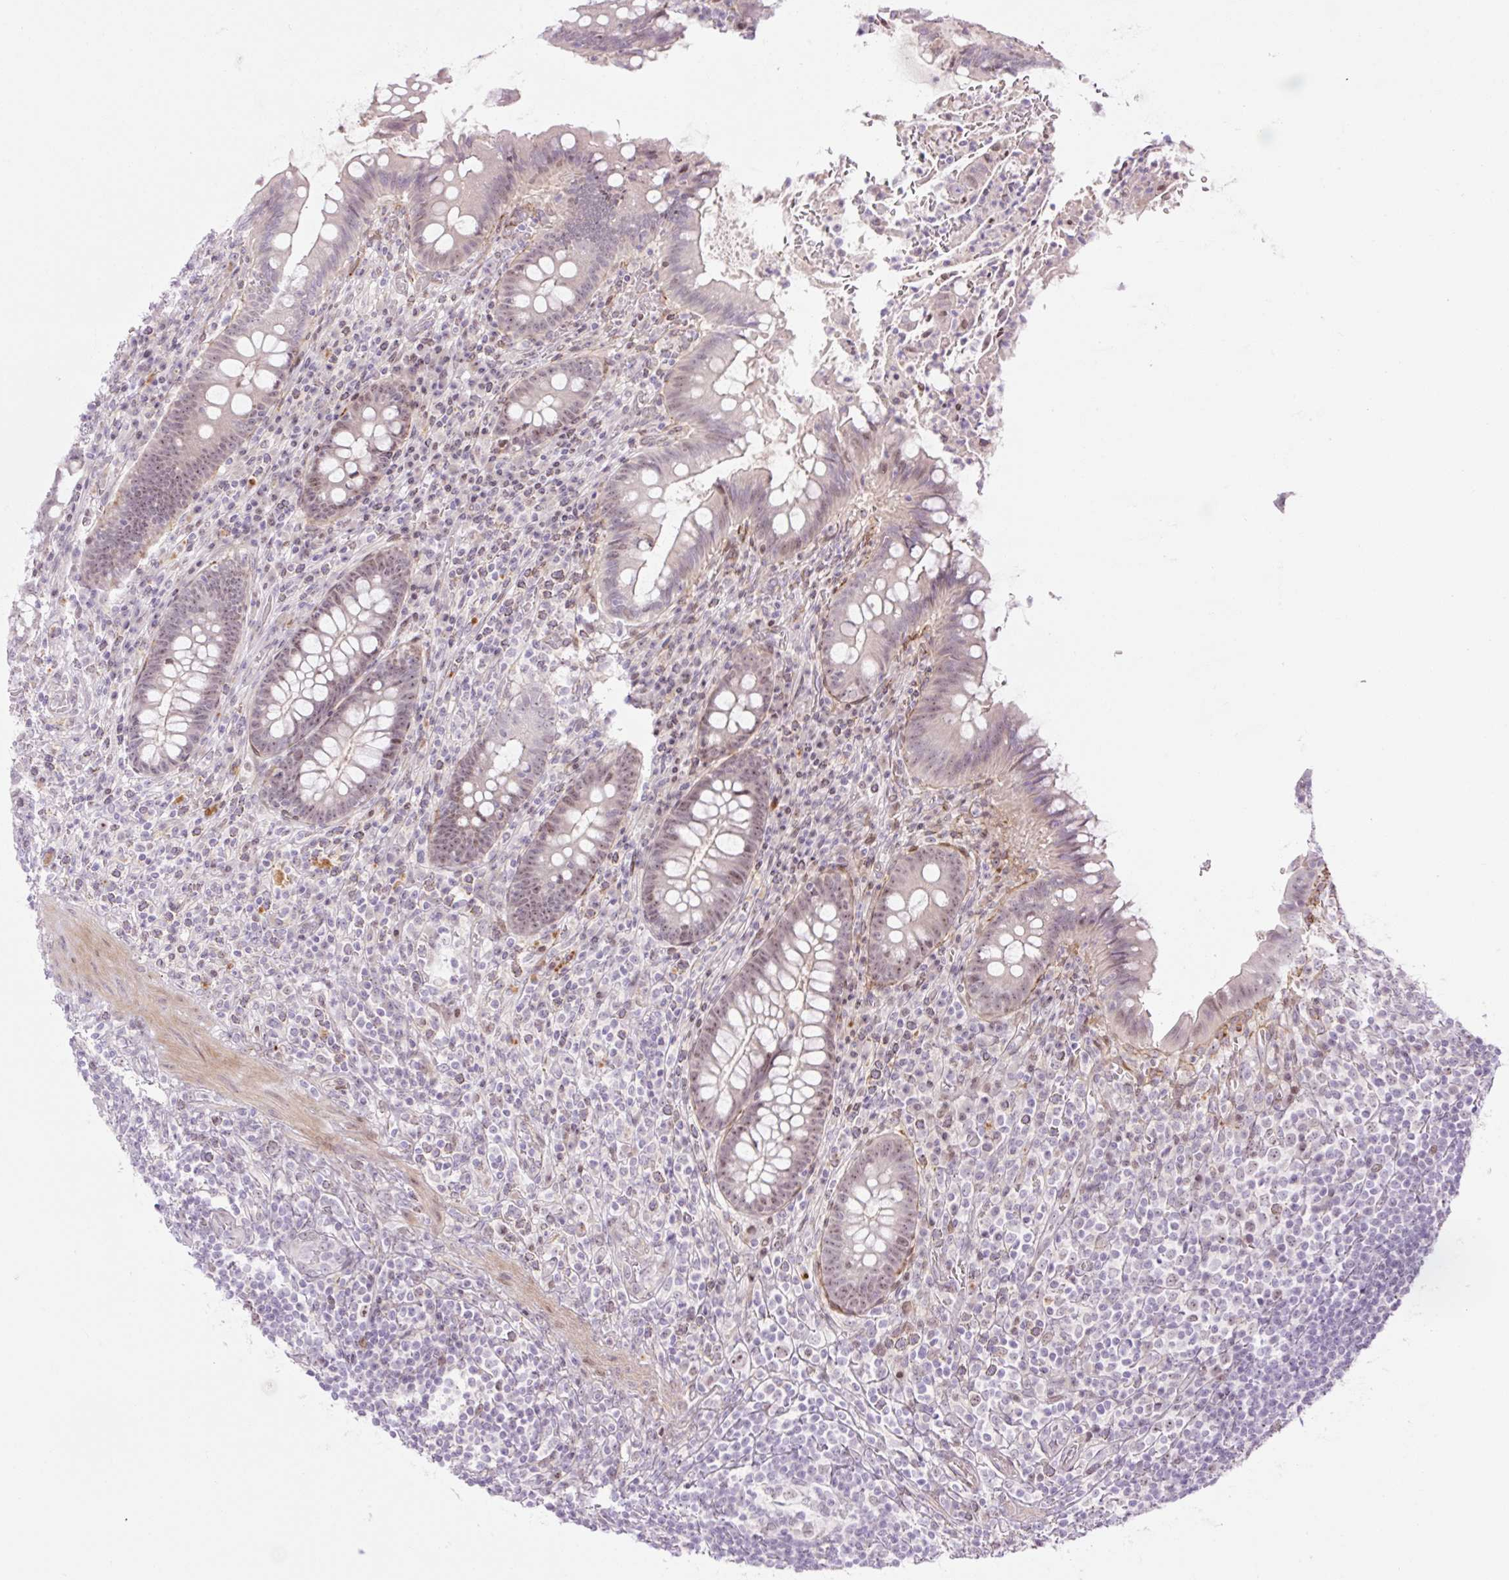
{"staining": {"intensity": "weak", "quantity": "25%-75%", "location": "nuclear"}, "tissue": "appendix", "cell_type": "Glandular cells", "image_type": "normal", "snomed": [{"axis": "morphology", "description": "Normal tissue, NOS"}, {"axis": "topography", "description": "Appendix"}], "caption": "Appendix stained with DAB immunohistochemistry exhibits low levels of weak nuclear expression in about 25%-75% of glandular cells. The staining is performed using DAB (3,3'-diaminobenzidine) brown chromogen to label protein expression. The nuclei are counter-stained blue using hematoxylin.", "gene": "ENSG00000268750", "patient": {"sex": "female", "age": 43}}